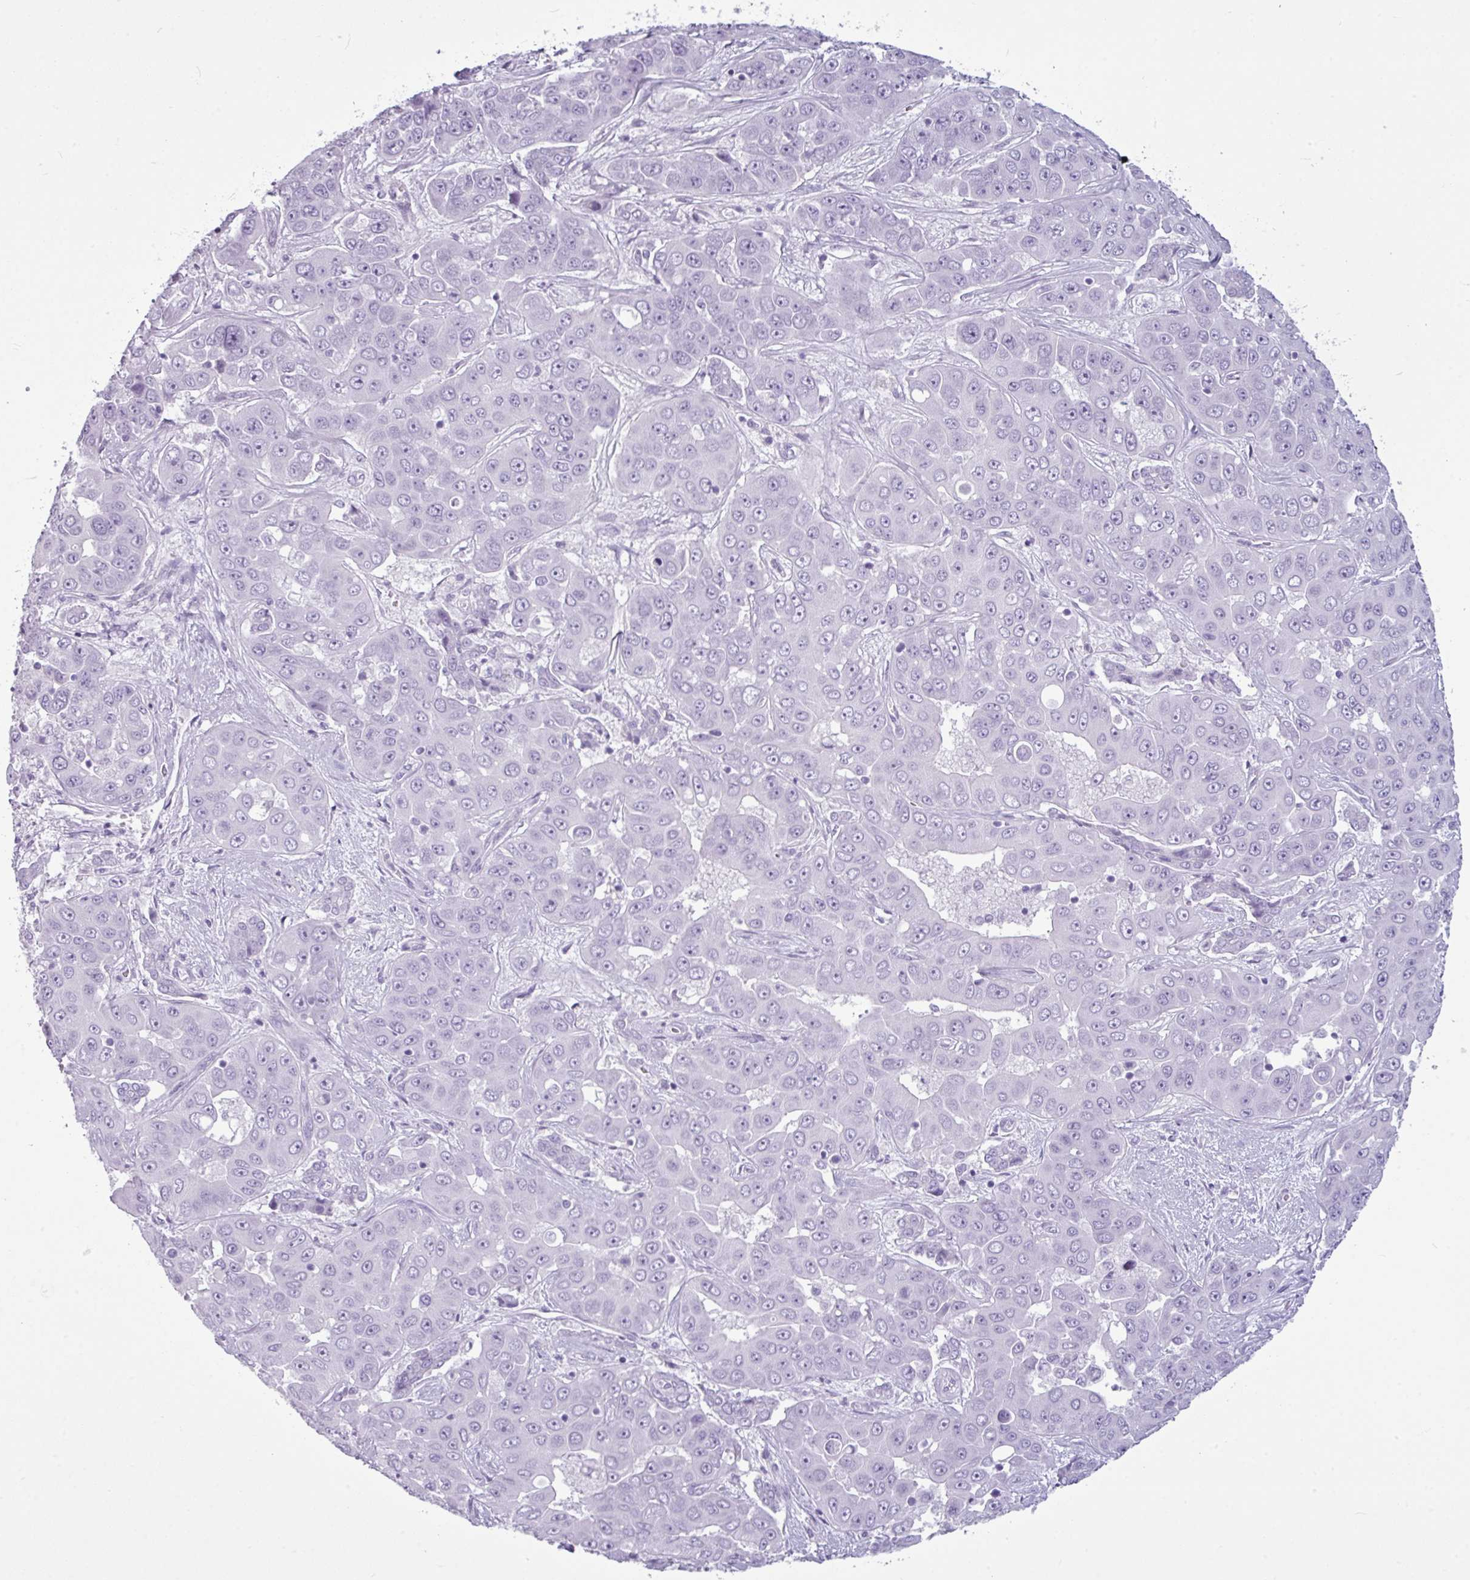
{"staining": {"intensity": "negative", "quantity": "none", "location": "none"}, "tissue": "liver cancer", "cell_type": "Tumor cells", "image_type": "cancer", "snomed": [{"axis": "morphology", "description": "Cholangiocarcinoma"}, {"axis": "topography", "description": "Liver"}], "caption": "The histopathology image reveals no staining of tumor cells in liver cholangiocarcinoma. Brightfield microscopy of IHC stained with DAB (brown) and hematoxylin (blue), captured at high magnification.", "gene": "AMY1B", "patient": {"sex": "female", "age": 52}}